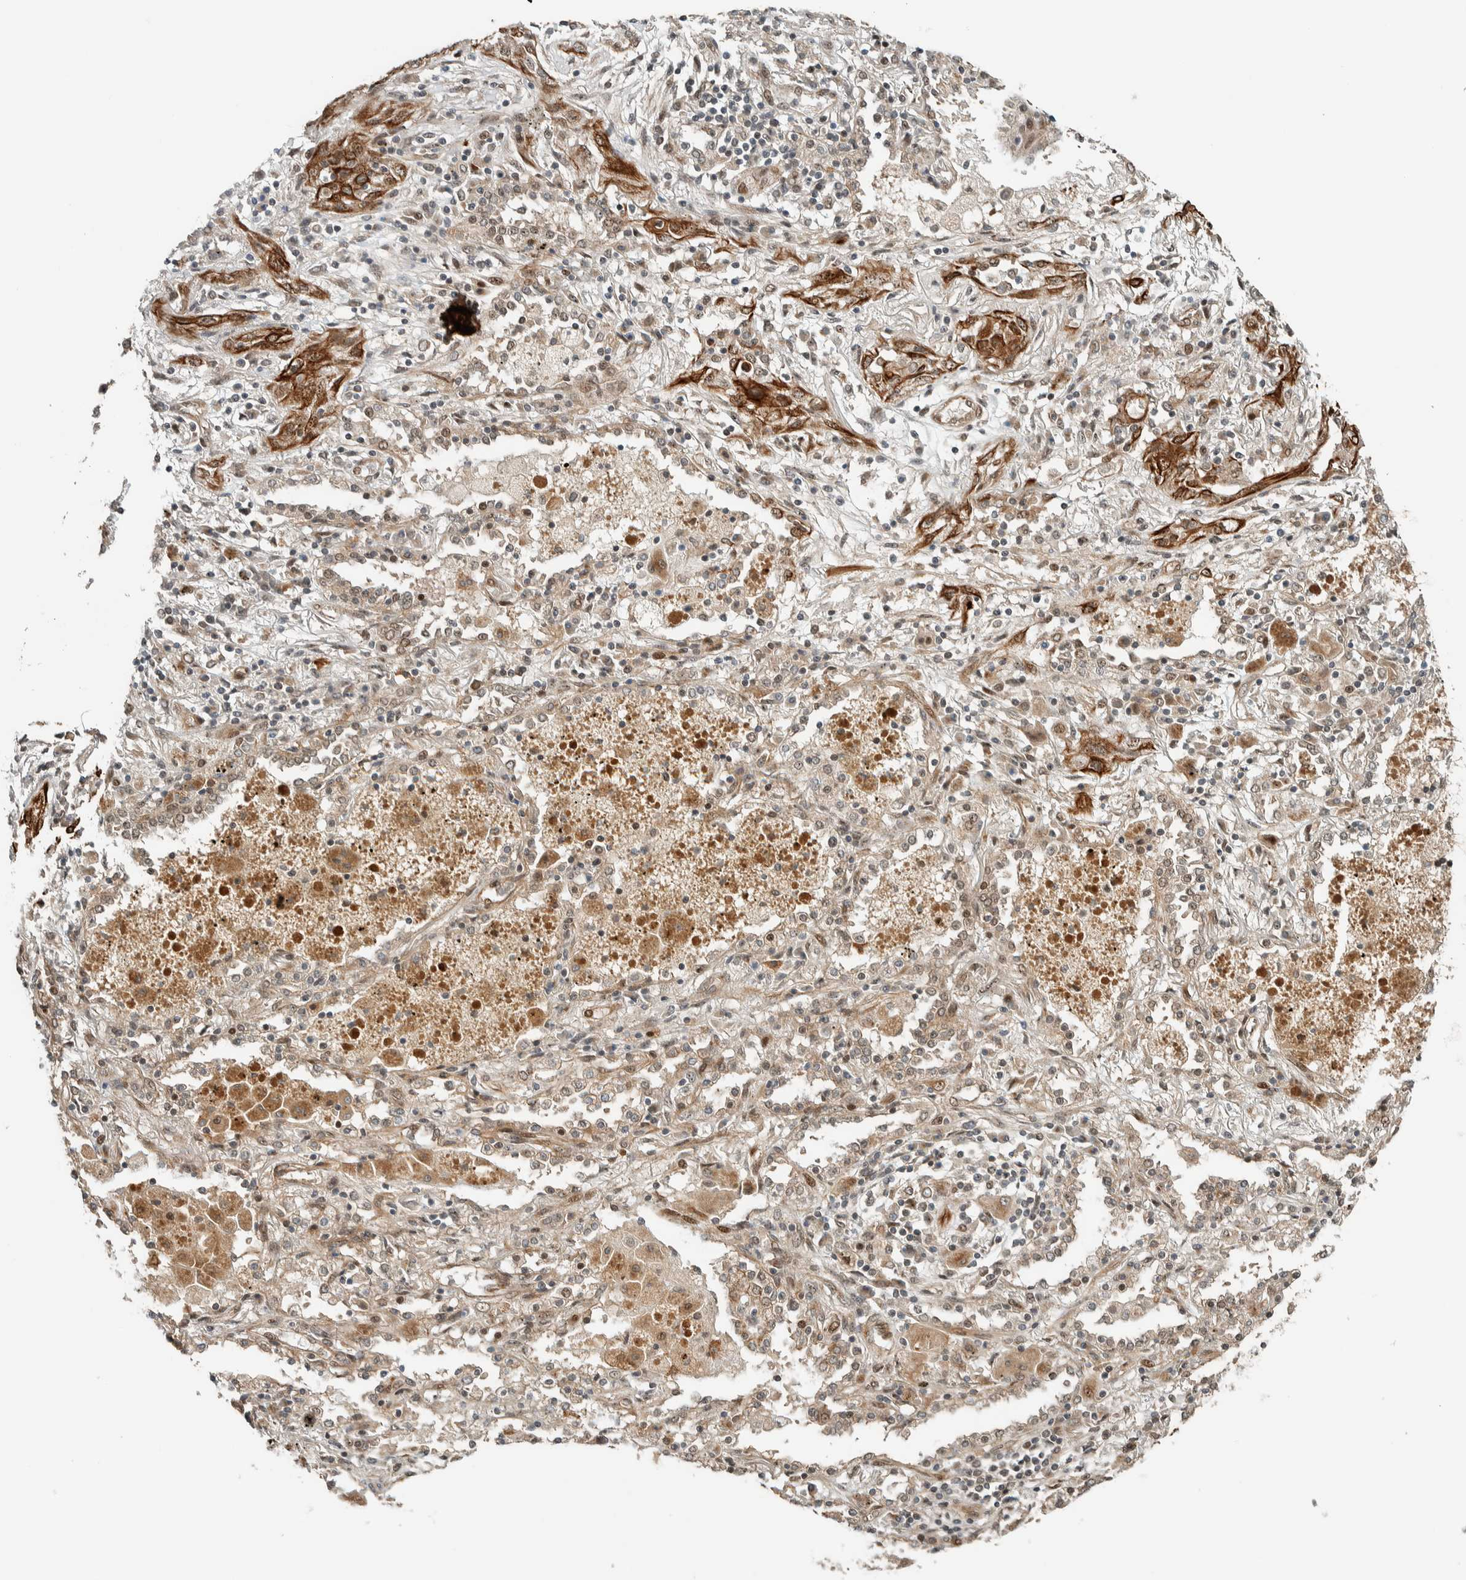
{"staining": {"intensity": "strong", "quantity": ">75%", "location": "cytoplasmic/membranous"}, "tissue": "lung cancer", "cell_type": "Tumor cells", "image_type": "cancer", "snomed": [{"axis": "morphology", "description": "Squamous cell carcinoma, NOS"}, {"axis": "topography", "description": "Lung"}], "caption": "Brown immunohistochemical staining in human squamous cell carcinoma (lung) shows strong cytoplasmic/membranous positivity in approximately >75% of tumor cells. Using DAB (3,3'-diaminobenzidine) (brown) and hematoxylin (blue) stains, captured at high magnification using brightfield microscopy.", "gene": "STXBP4", "patient": {"sex": "female", "age": 47}}